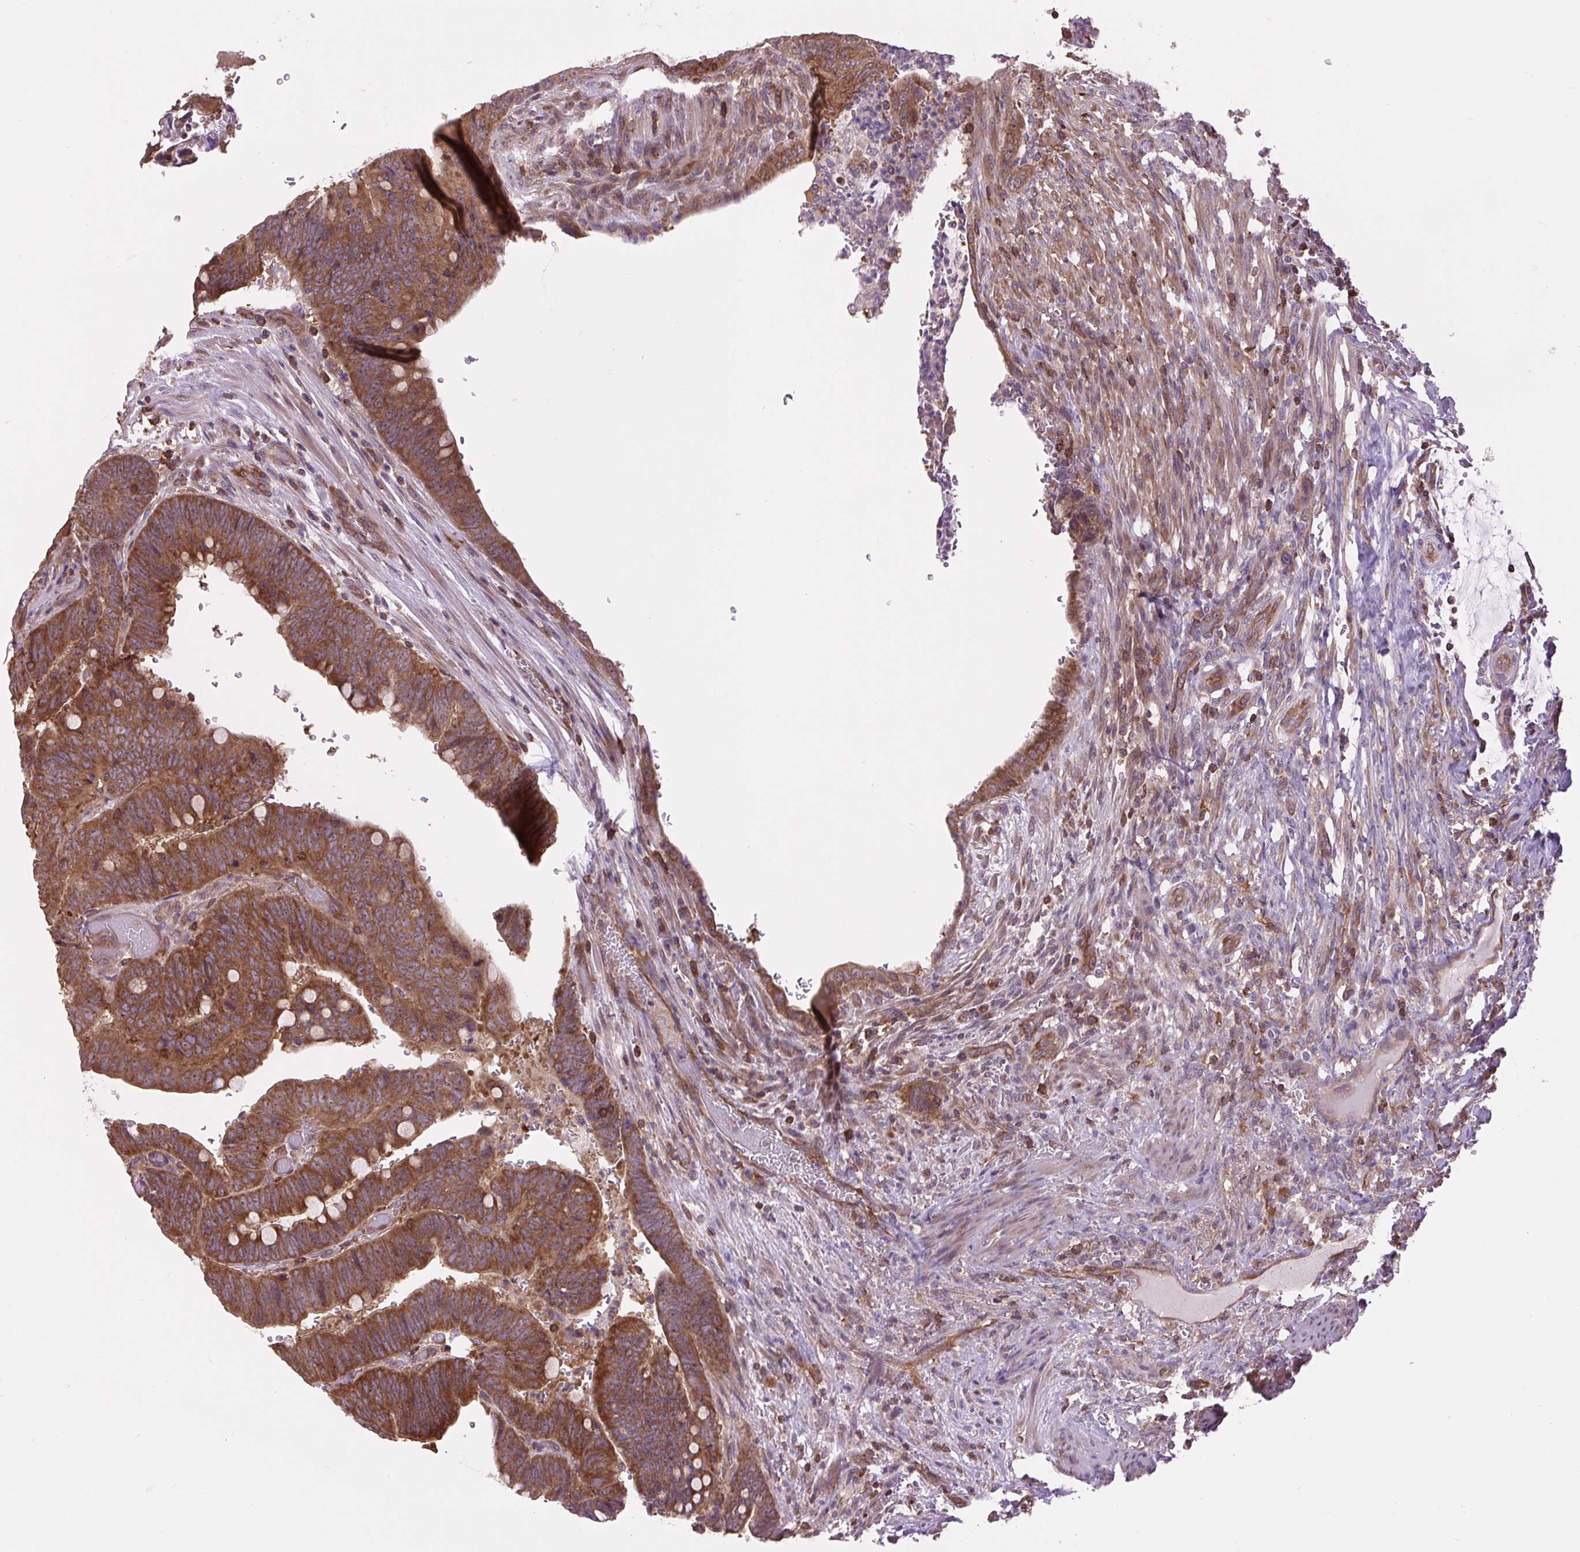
{"staining": {"intensity": "strong", "quantity": ">75%", "location": "cytoplasmic/membranous"}, "tissue": "colorectal cancer", "cell_type": "Tumor cells", "image_type": "cancer", "snomed": [{"axis": "morphology", "description": "Normal tissue, NOS"}, {"axis": "morphology", "description": "Adenocarcinoma, NOS"}, {"axis": "topography", "description": "Rectum"}, {"axis": "topography", "description": "Peripheral nerve tissue"}], "caption": "Immunohistochemistry (DAB) staining of human colorectal cancer demonstrates strong cytoplasmic/membranous protein positivity in about >75% of tumor cells.", "gene": "PLCG1", "patient": {"sex": "male", "age": 92}}